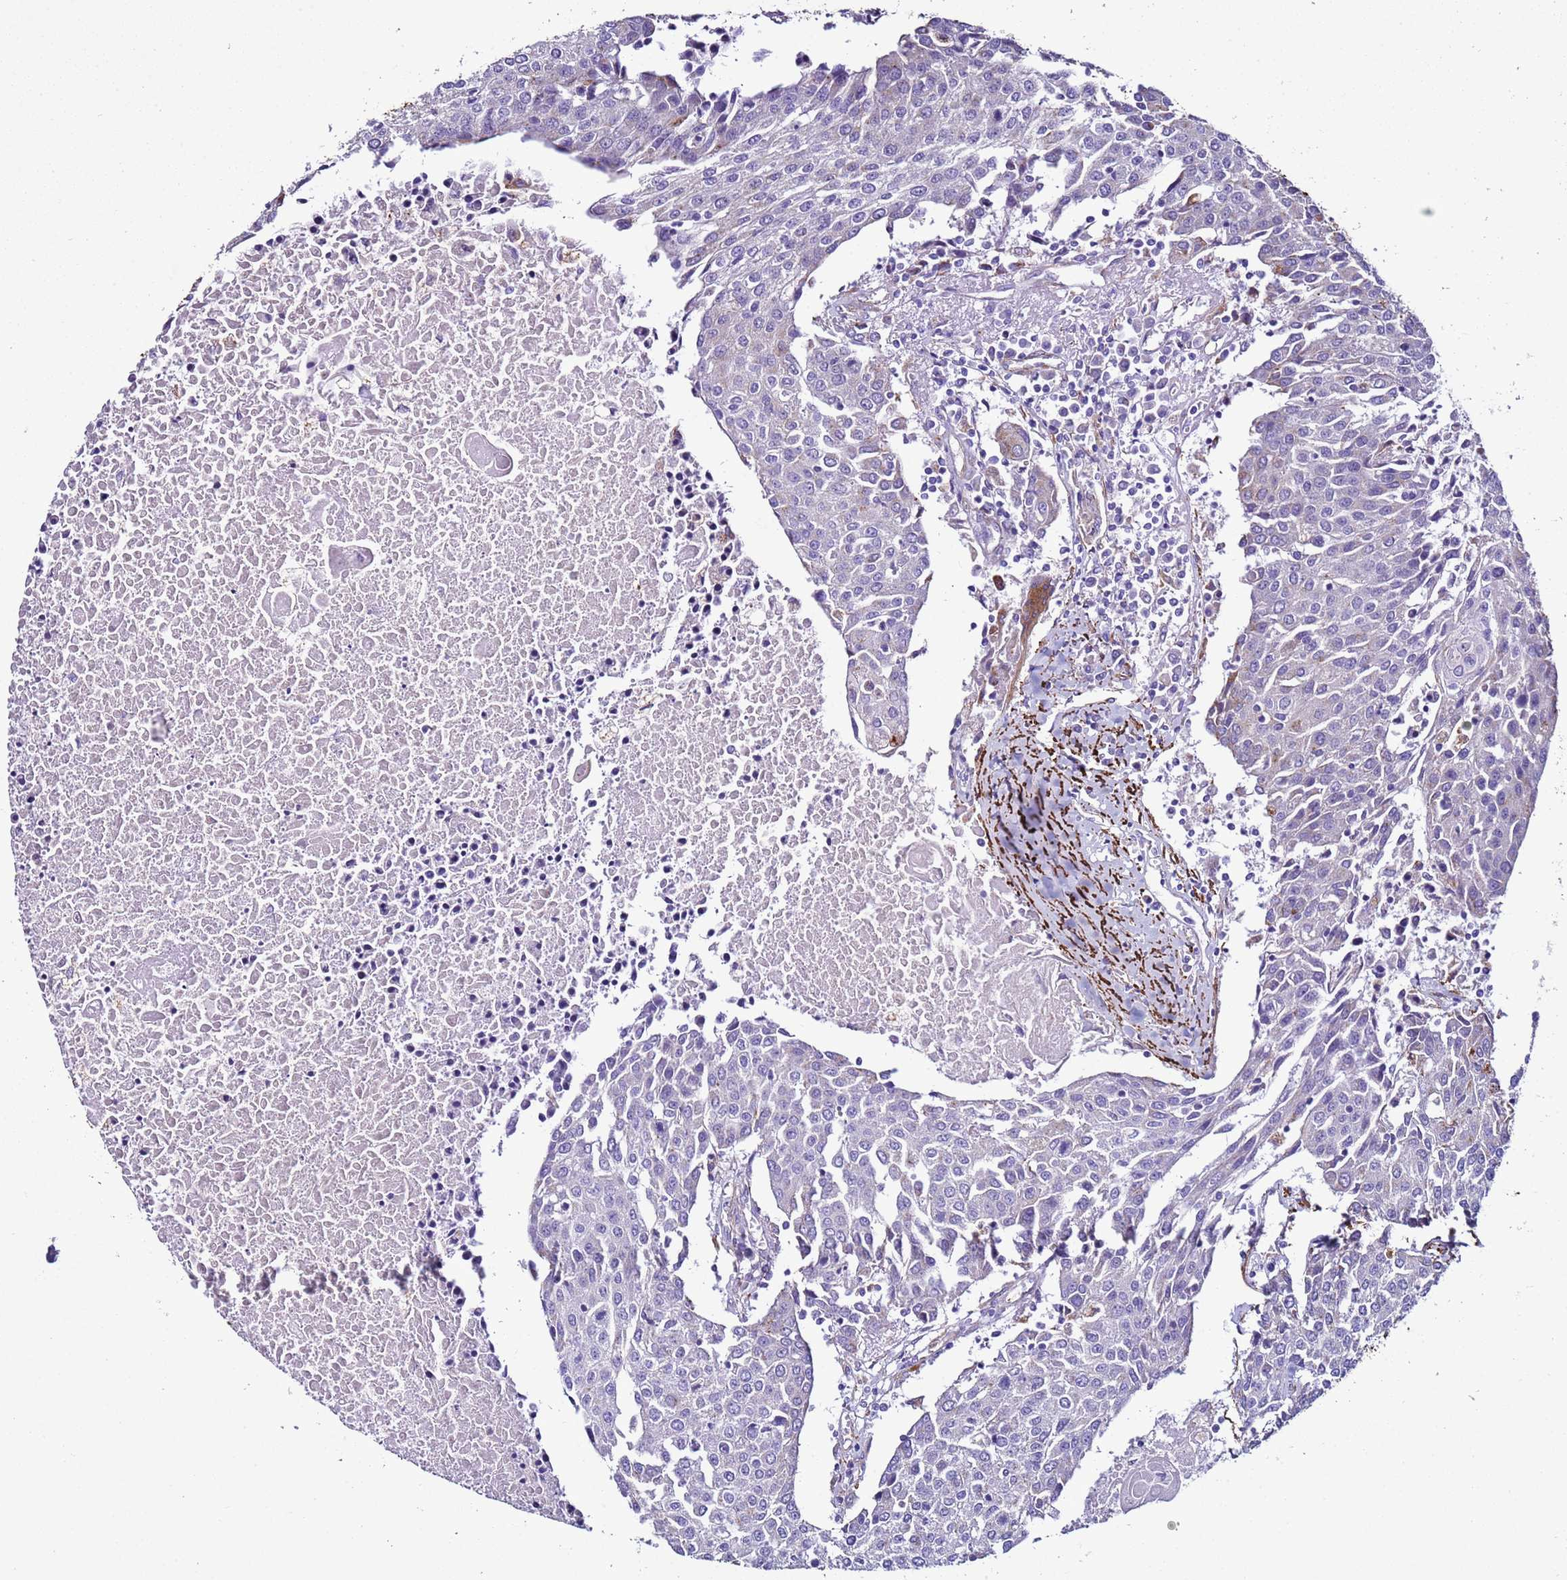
{"staining": {"intensity": "negative", "quantity": "none", "location": "none"}, "tissue": "urothelial cancer", "cell_type": "Tumor cells", "image_type": "cancer", "snomed": [{"axis": "morphology", "description": "Urothelial carcinoma, High grade"}, {"axis": "topography", "description": "Urinary bladder"}], "caption": "High power microscopy photomicrograph of an IHC photomicrograph of high-grade urothelial carcinoma, revealing no significant expression in tumor cells.", "gene": "RABL2B", "patient": {"sex": "female", "age": 85}}